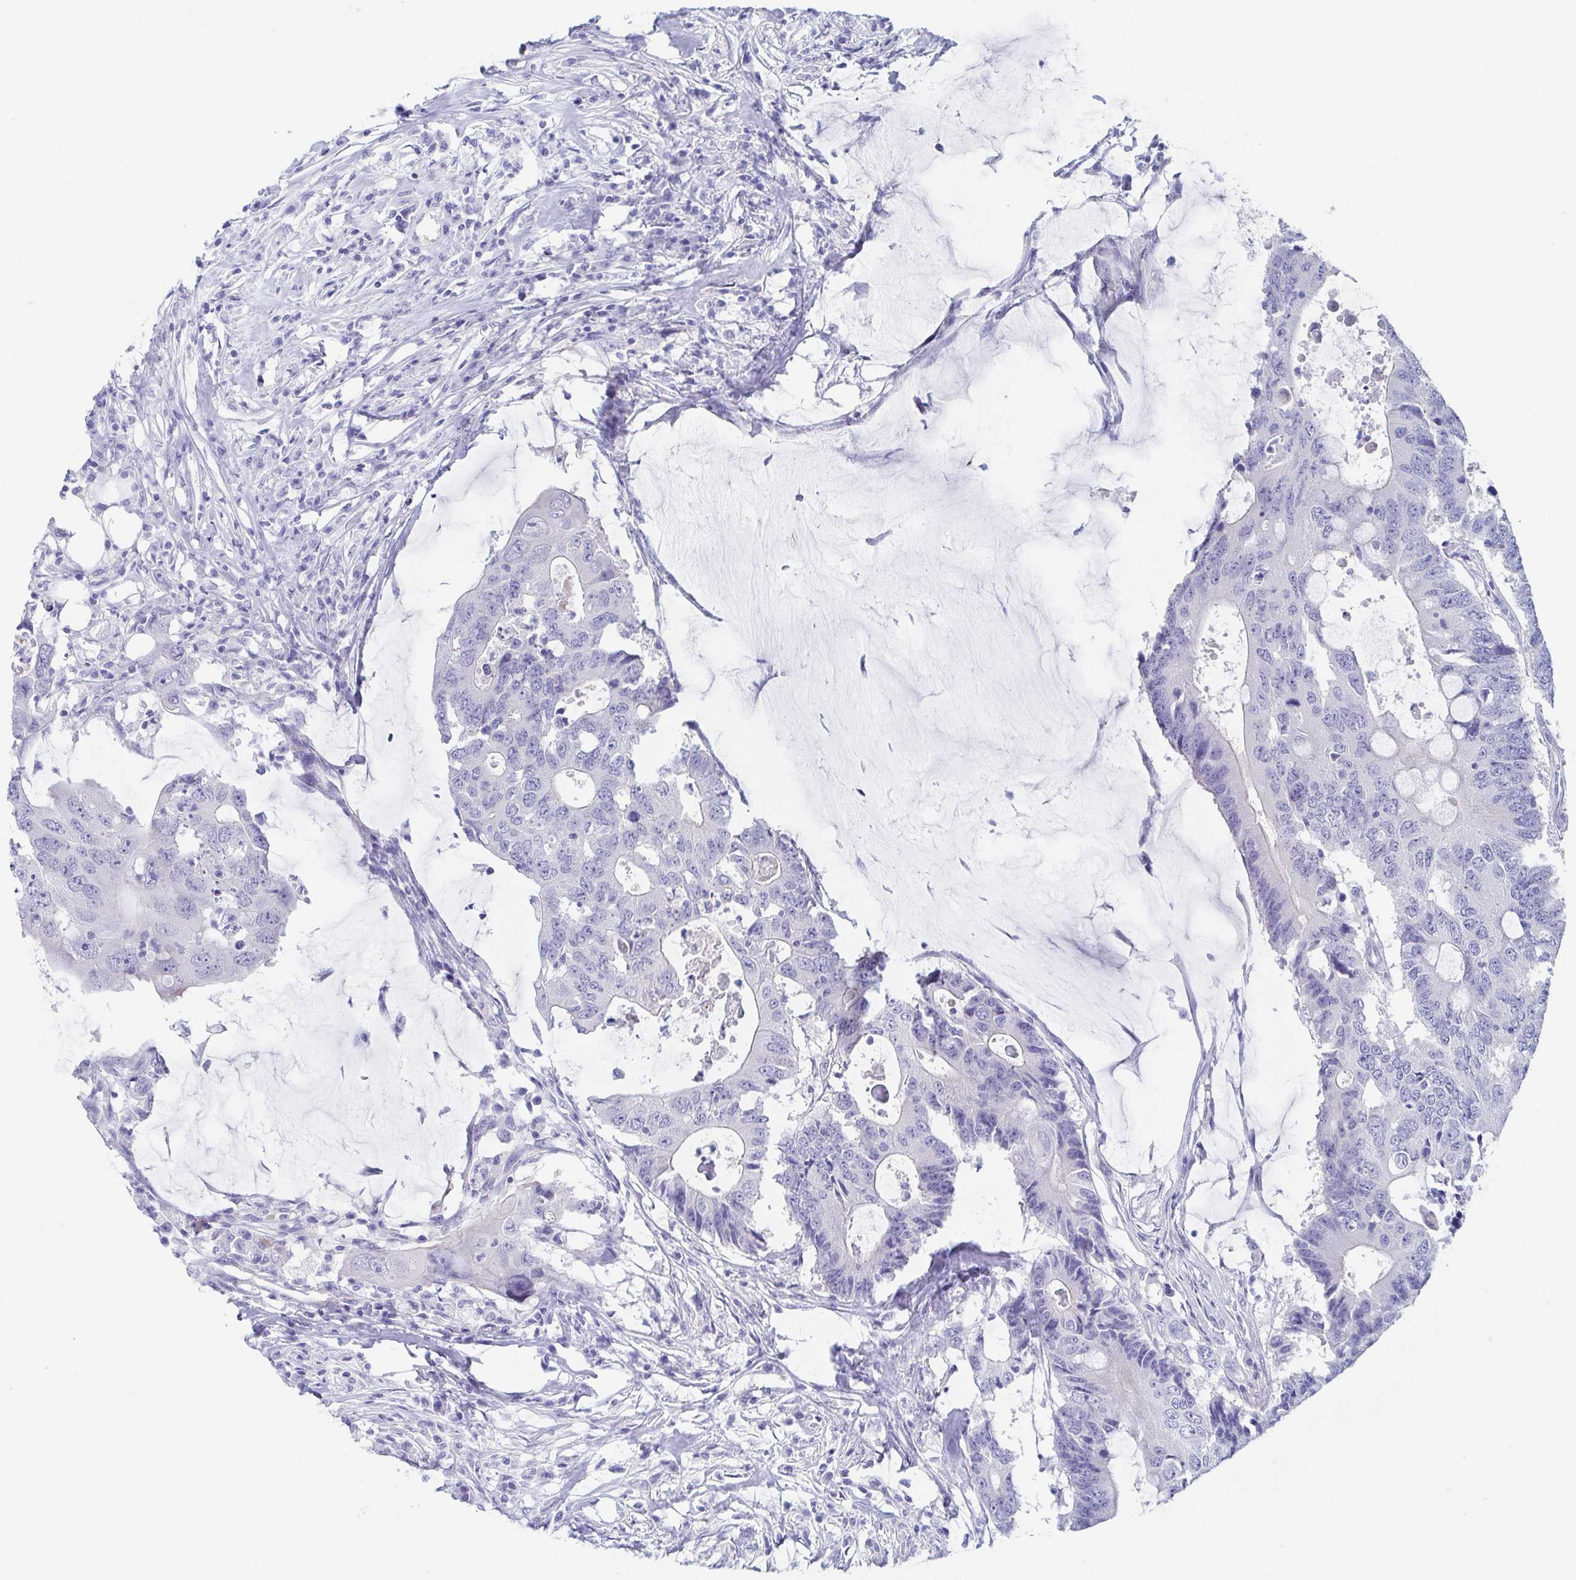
{"staining": {"intensity": "negative", "quantity": "none", "location": "none"}, "tissue": "colorectal cancer", "cell_type": "Tumor cells", "image_type": "cancer", "snomed": [{"axis": "morphology", "description": "Adenocarcinoma, NOS"}, {"axis": "topography", "description": "Colon"}], "caption": "High magnification brightfield microscopy of adenocarcinoma (colorectal) stained with DAB (brown) and counterstained with hematoxylin (blue): tumor cells show no significant staining.", "gene": "TEX12", "patient": {"sex": "male", "age": 71}}